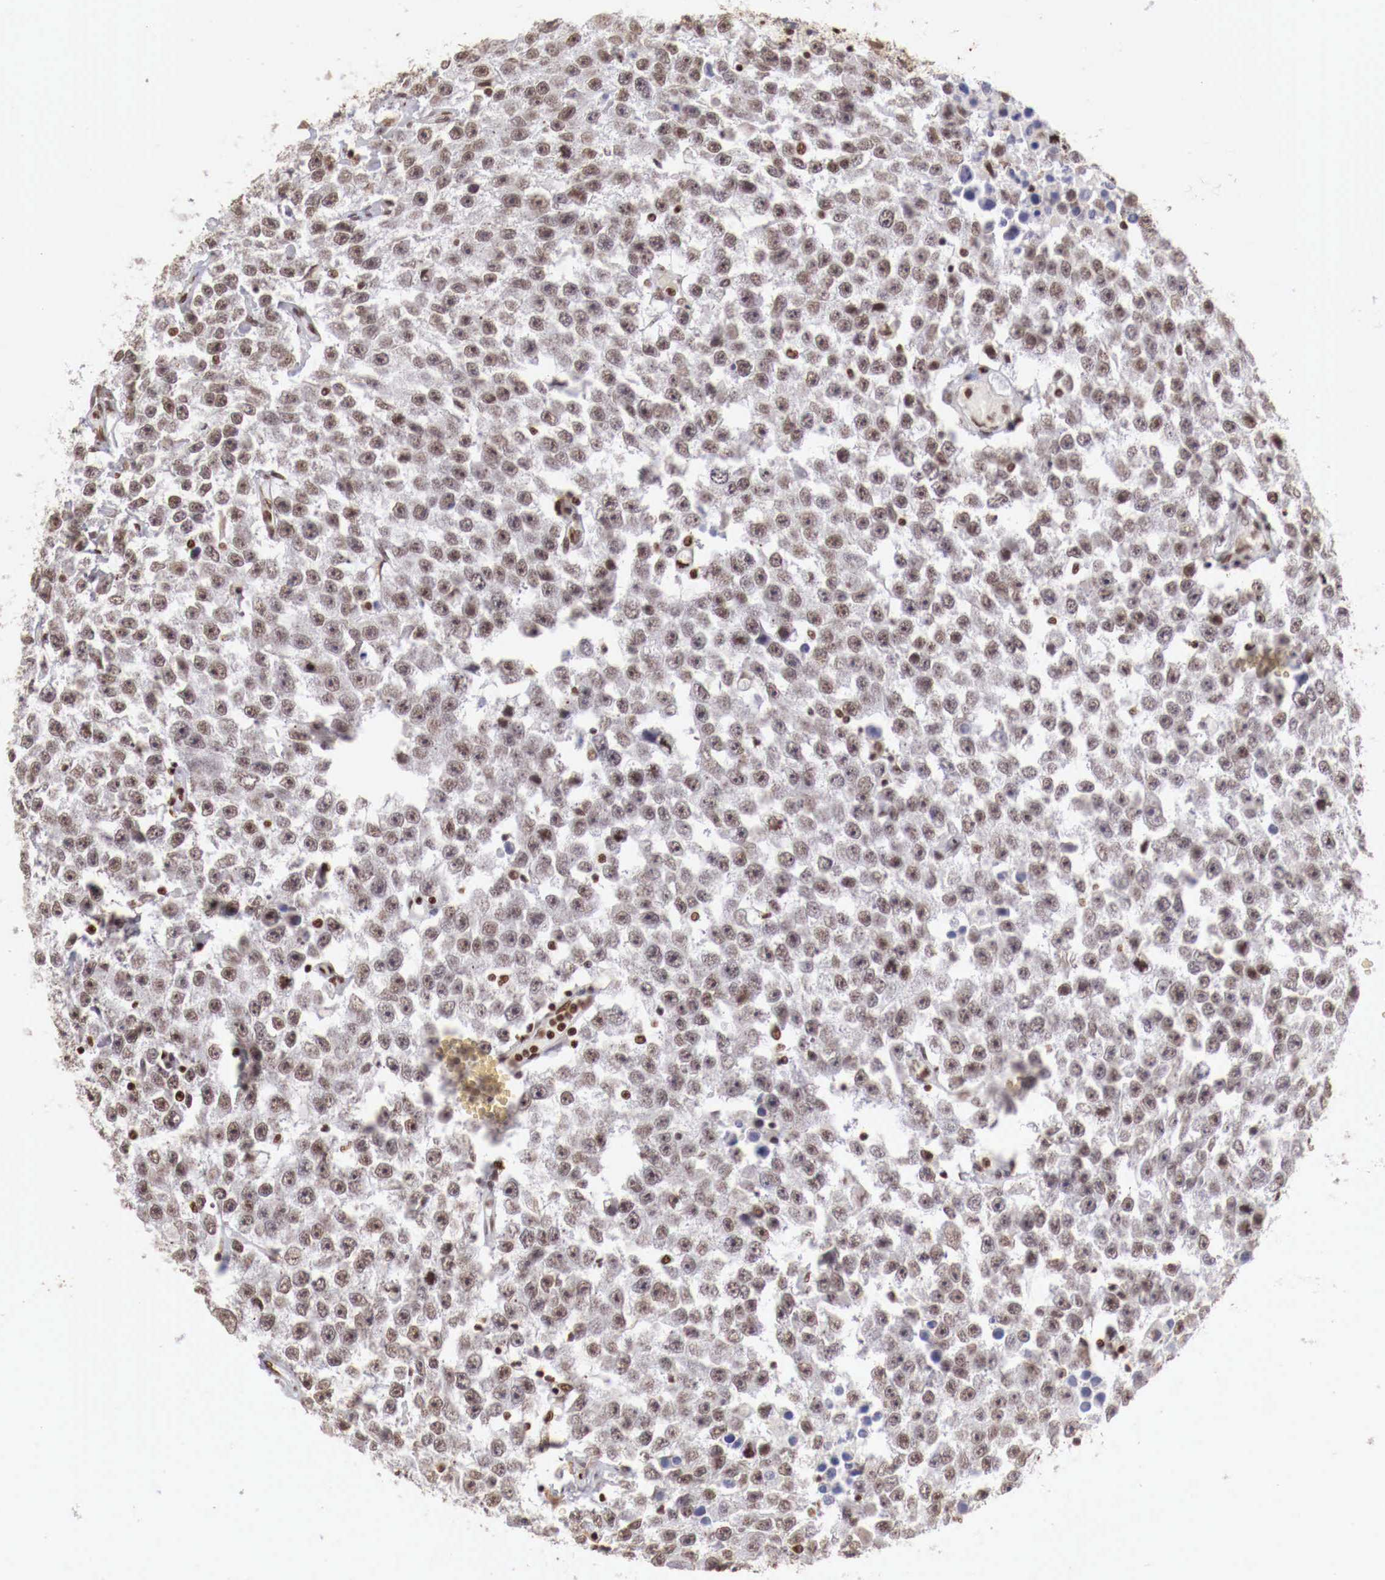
{"staining": {"intensity": "weak", "quantity": ">75%", "location": "nuclear"}, "tissue": "testis cancer", "cell_type": "Tumor cells", "image_type": "cancer", "snomed": [{"axis": "morphology", "description": "Seminoma, NOS"}, {"axis": "topography", "description": "Testis"}], "caption": "IHC of testis cancer (seminoma) demonstrates low levels of weak nuclear expression in approximately >75% of tumor cells. The protein is stained brown, and the nuclei are stained in blue (DAB (3,3'-diaminobenzidine) IHC with brightfield microscopy, high magnification).", "gene": "MAX", "patient": {"sex": "male", "age": 52}}